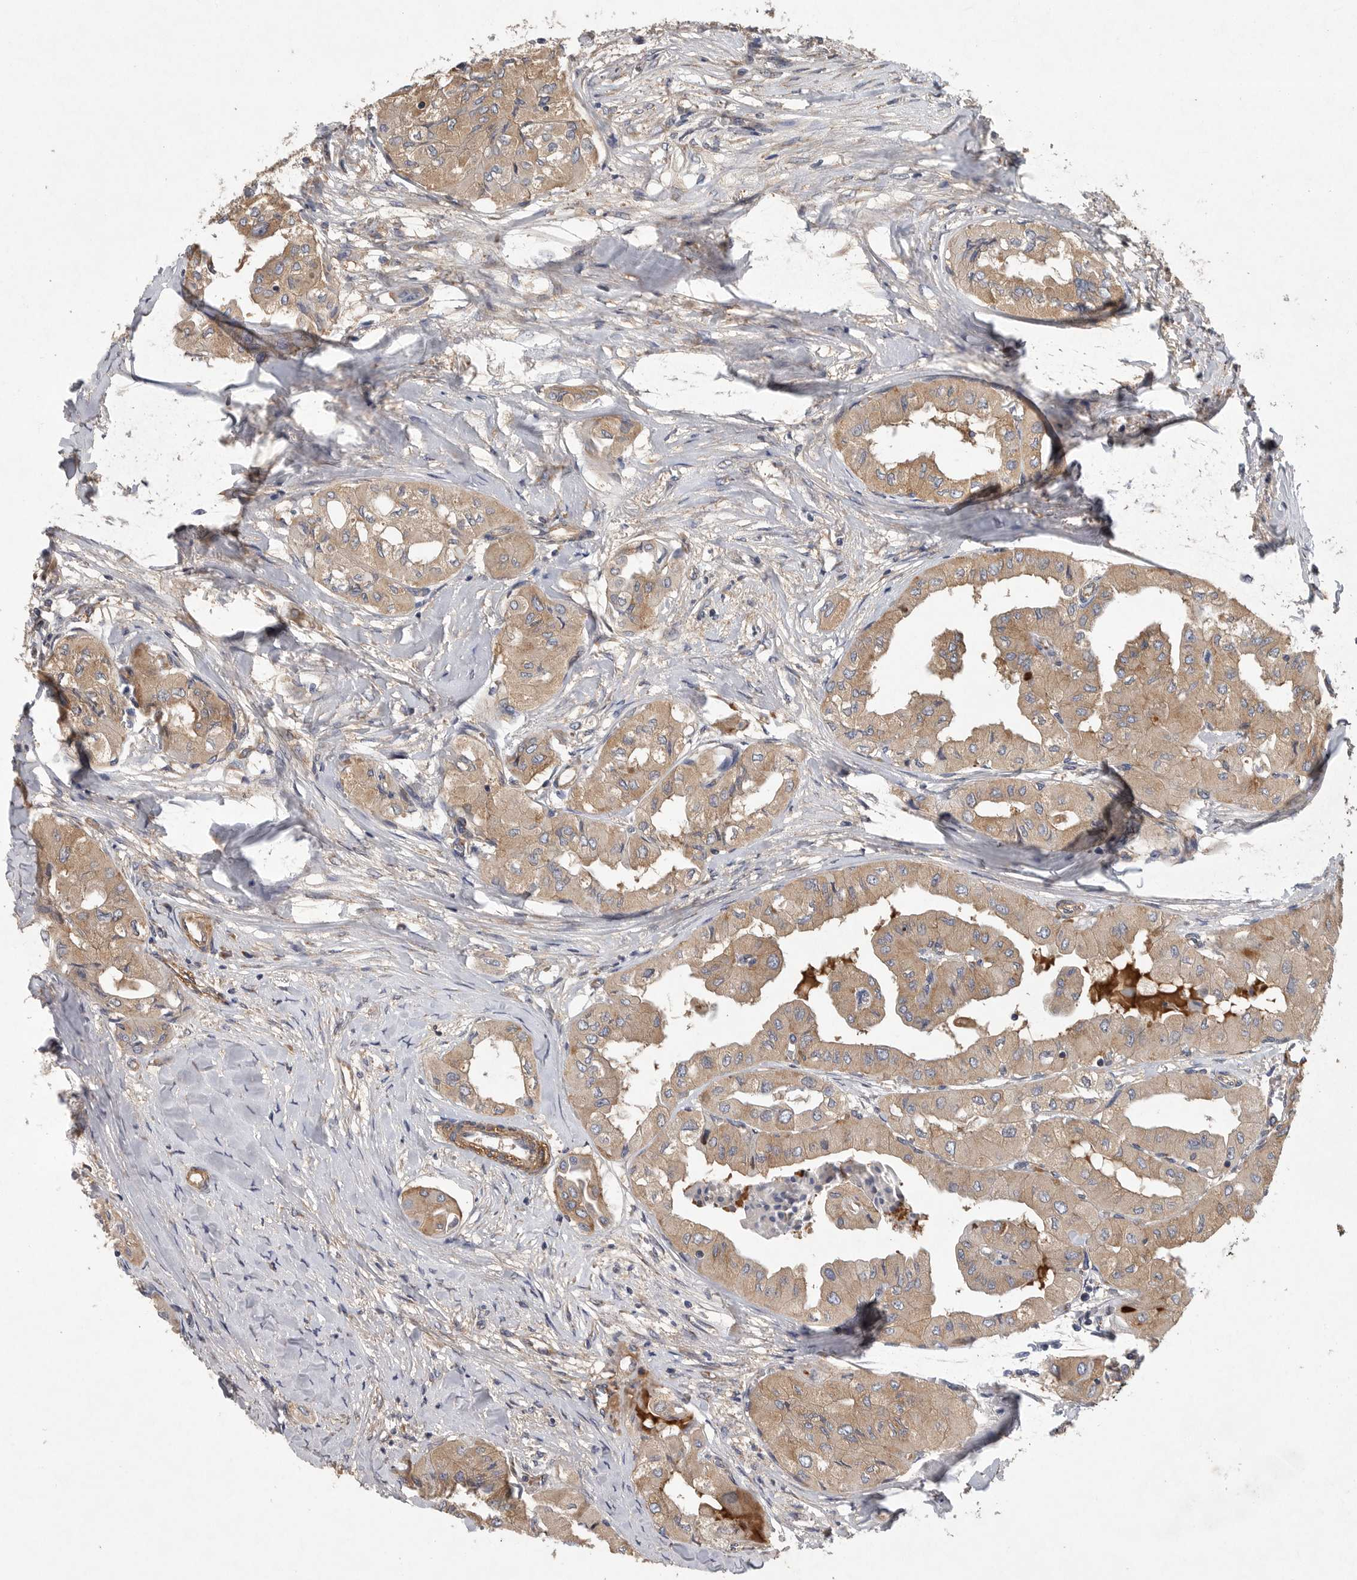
{"staining": {"intensity": "moderate", "quantity": ">75%", "location": "cytoplasmic/membranous"}, "tissue": "thyroid cancer", "cell_type": "Tumor cells", "image_type": "cancer", "snomed": [{"axis": "morphology", "description": "Papillary adenocarcinoma, NOS"}, {"axis": "topography", "description": "Thyroid gland"}], "caption": "Immunohistochemistry staining of papillary adenocarcinoma (thyroid), which exhibits medium levels of moderate cytoplasmic/membranous expression in about >75% of tumor cells indicating moderate cytoplasmic/membranous protein positivity. The staining was performed using DAB (3,3'-diaminobenzidine) (brown) for protein detection and nuclei were counterstained in hematoxylin (blue).", "gene": "OXR1", "patient": {"sex": "female", "age": 59}}